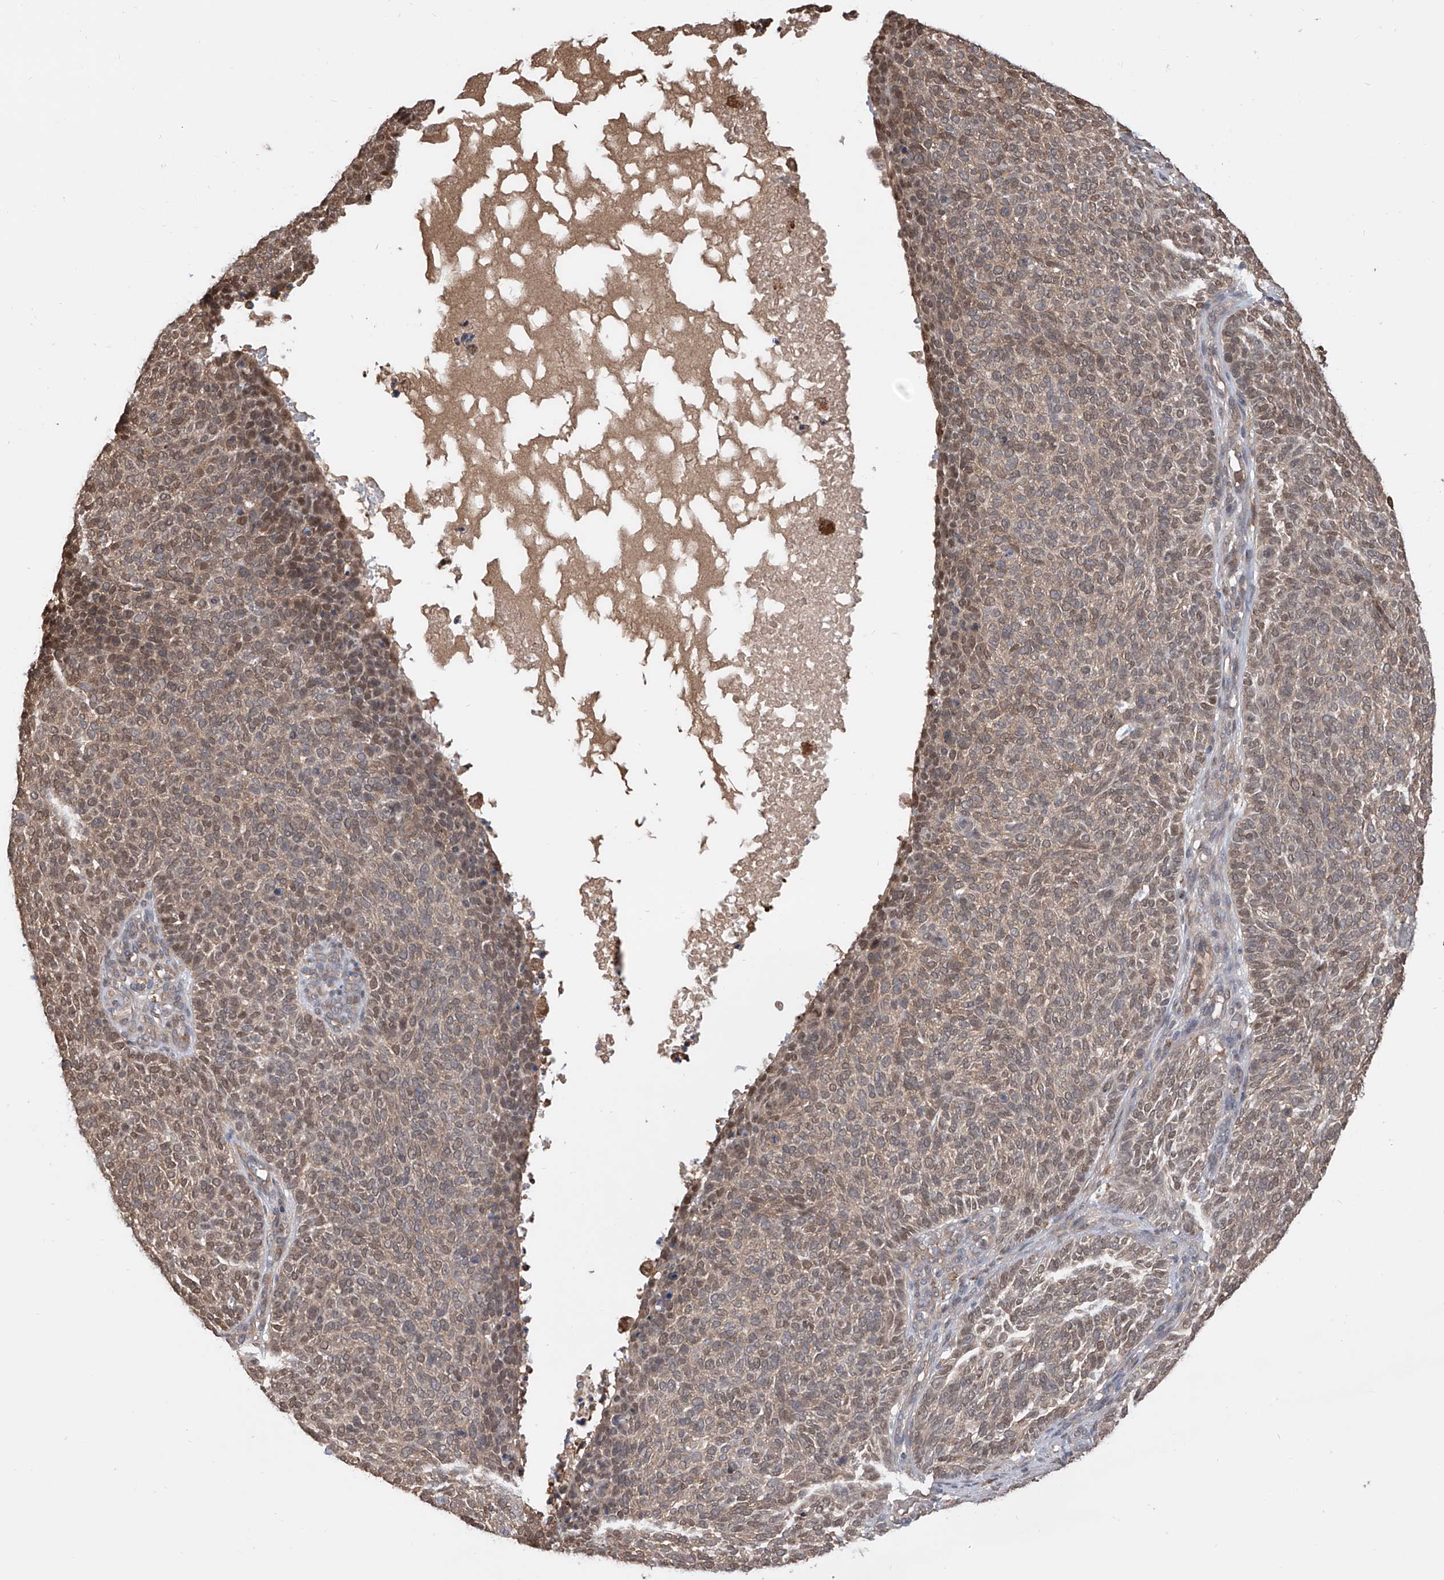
{"staining": {"intensity": "weak", "quantity": "25%-75%", "location": "cytoplasmic/membranous,nuclear"}, "tissue": "skin cancer", "cell_type": "Tumor cells", "image_type": "cancer", "snomed": [{"axis": "morphology", "description": "Squamous cell carcinoma, NOS"}, {"axis": "topography", "description": "Skin"}], "caption": "Weak cytoplasmic/membranous and nuclear protein positivity is appreciated in approximately 25%-75% of tumor cells in skin squamous cell carcinoma.", "gene": "HOXC8", "patient": {"sex": "female", "age": 90}}